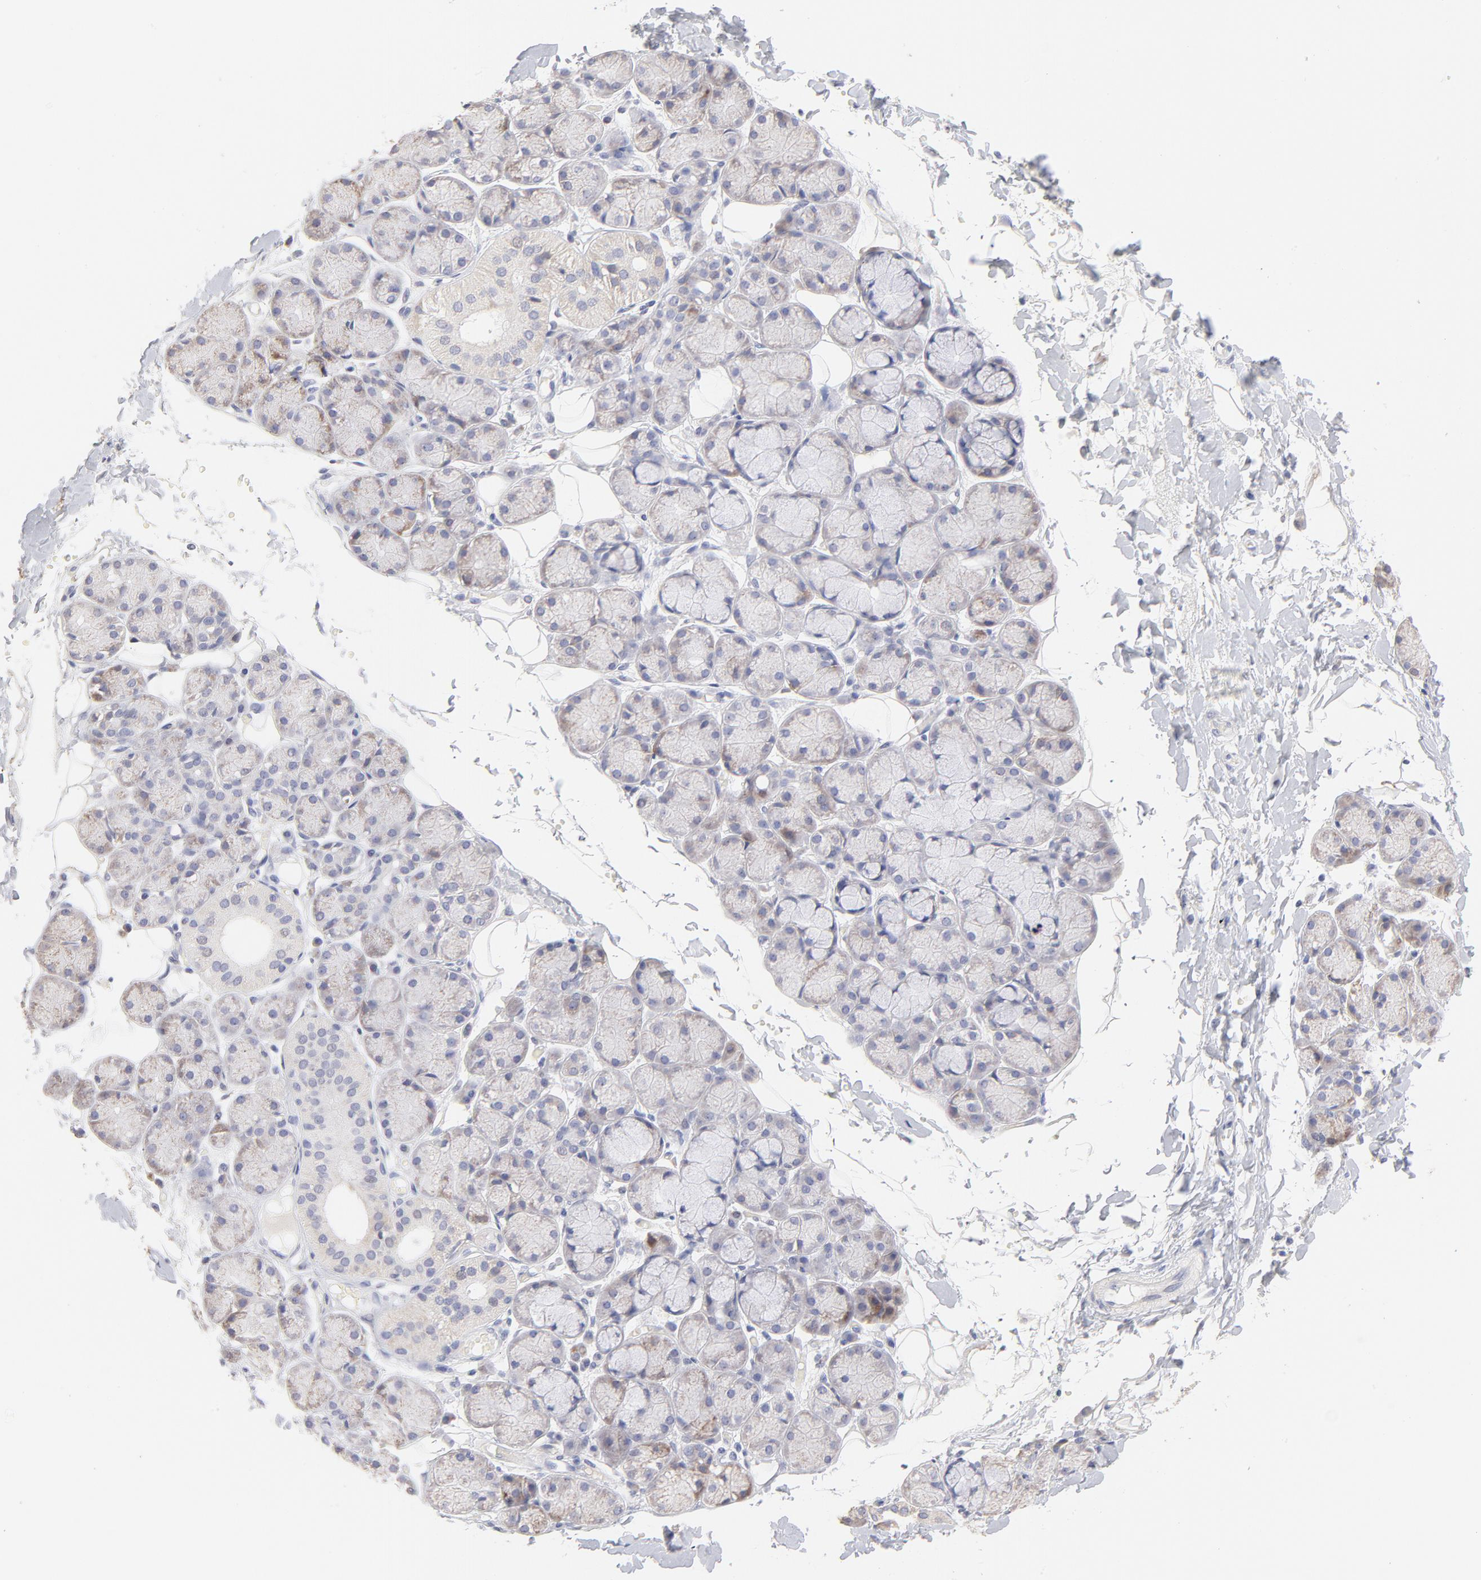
{"staining": {"intensity": "weak", "quantity": "<25%", "location": "cytoplasmic/membranous"}, "tissue": "salivary gland", "cell_type": "Glandular cells", "image_type": "normal", "snomed": [{"axis": "morphology", "description": "Normal tissue, NOS"}, {"axis": "topography", "description": "Skeletal muscle"}, {"axis": "topography", "description": "Oral tissue"}, {"axis": "topography", "description": "Salivary gland"}, {"axis": "topography", "description": "Peripheral nerve tissue"}], "caption": "There is no significant staining in glandular cells of salivary gland. Brightfield microscopy of immunohistochemistry stained with DAB (brown) and hematoxylin (blue), captured at high magnification.", "gene": "TST", "patient": {"sex": "male", "age": 54}}